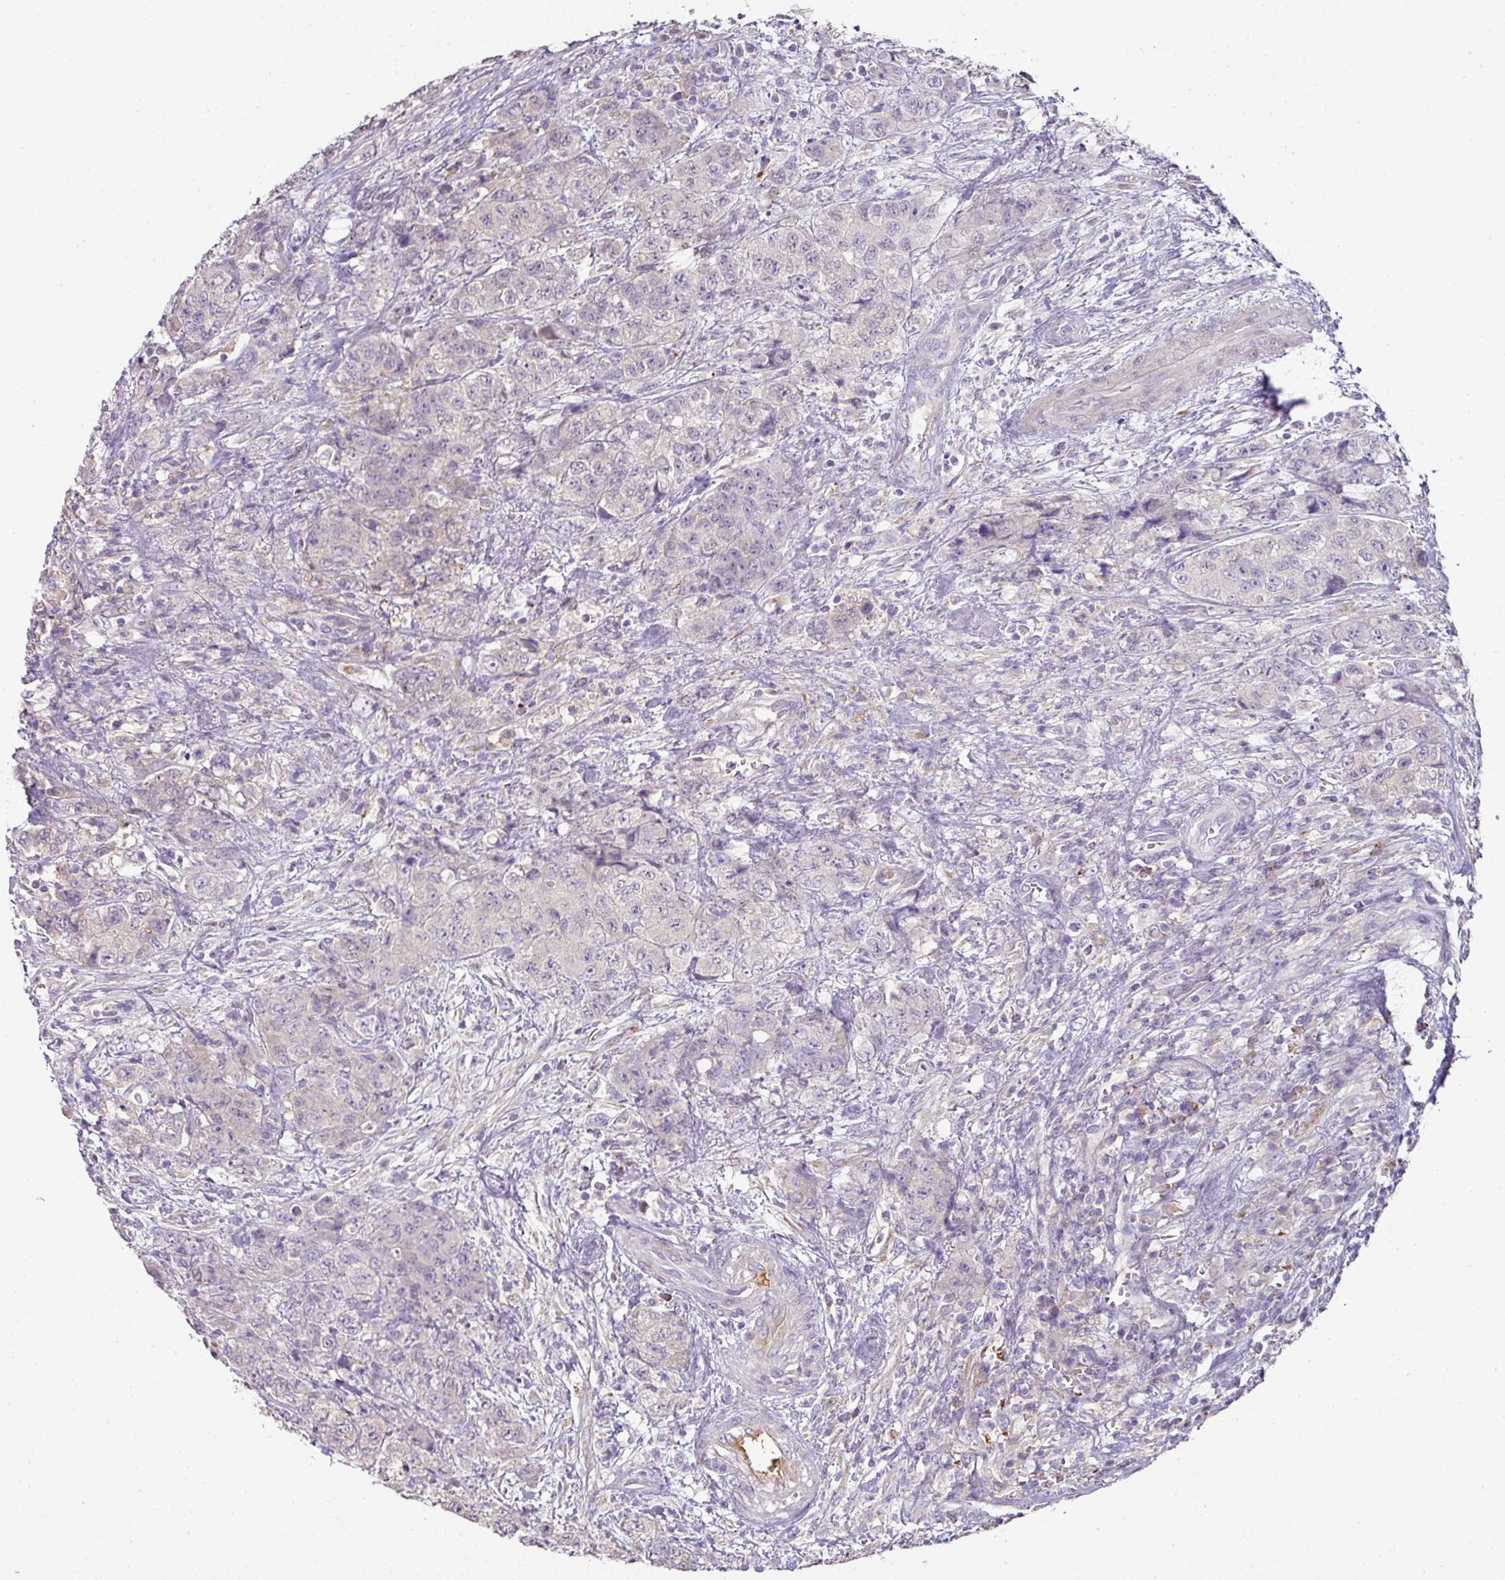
{"staining": {"intensity": "negative", "quantity": "none", "location": "none"}, "tissue": "urothelial cancer", "cell_type": "Tumor cells", "image_type": "cancer", "snomed": [{"axis": "morphology", "description": "Urothelial carcinoma, High grade"}, {"axis": "topography", "description": "Urinary bladder"}], "caption": "Immunohistochemical staining of human high-grade urothelial carcinoma demonstrates no significant expression in tumor cells.", "gene": "CCZ1", "patient": {"sex": "female", "age": 78}}